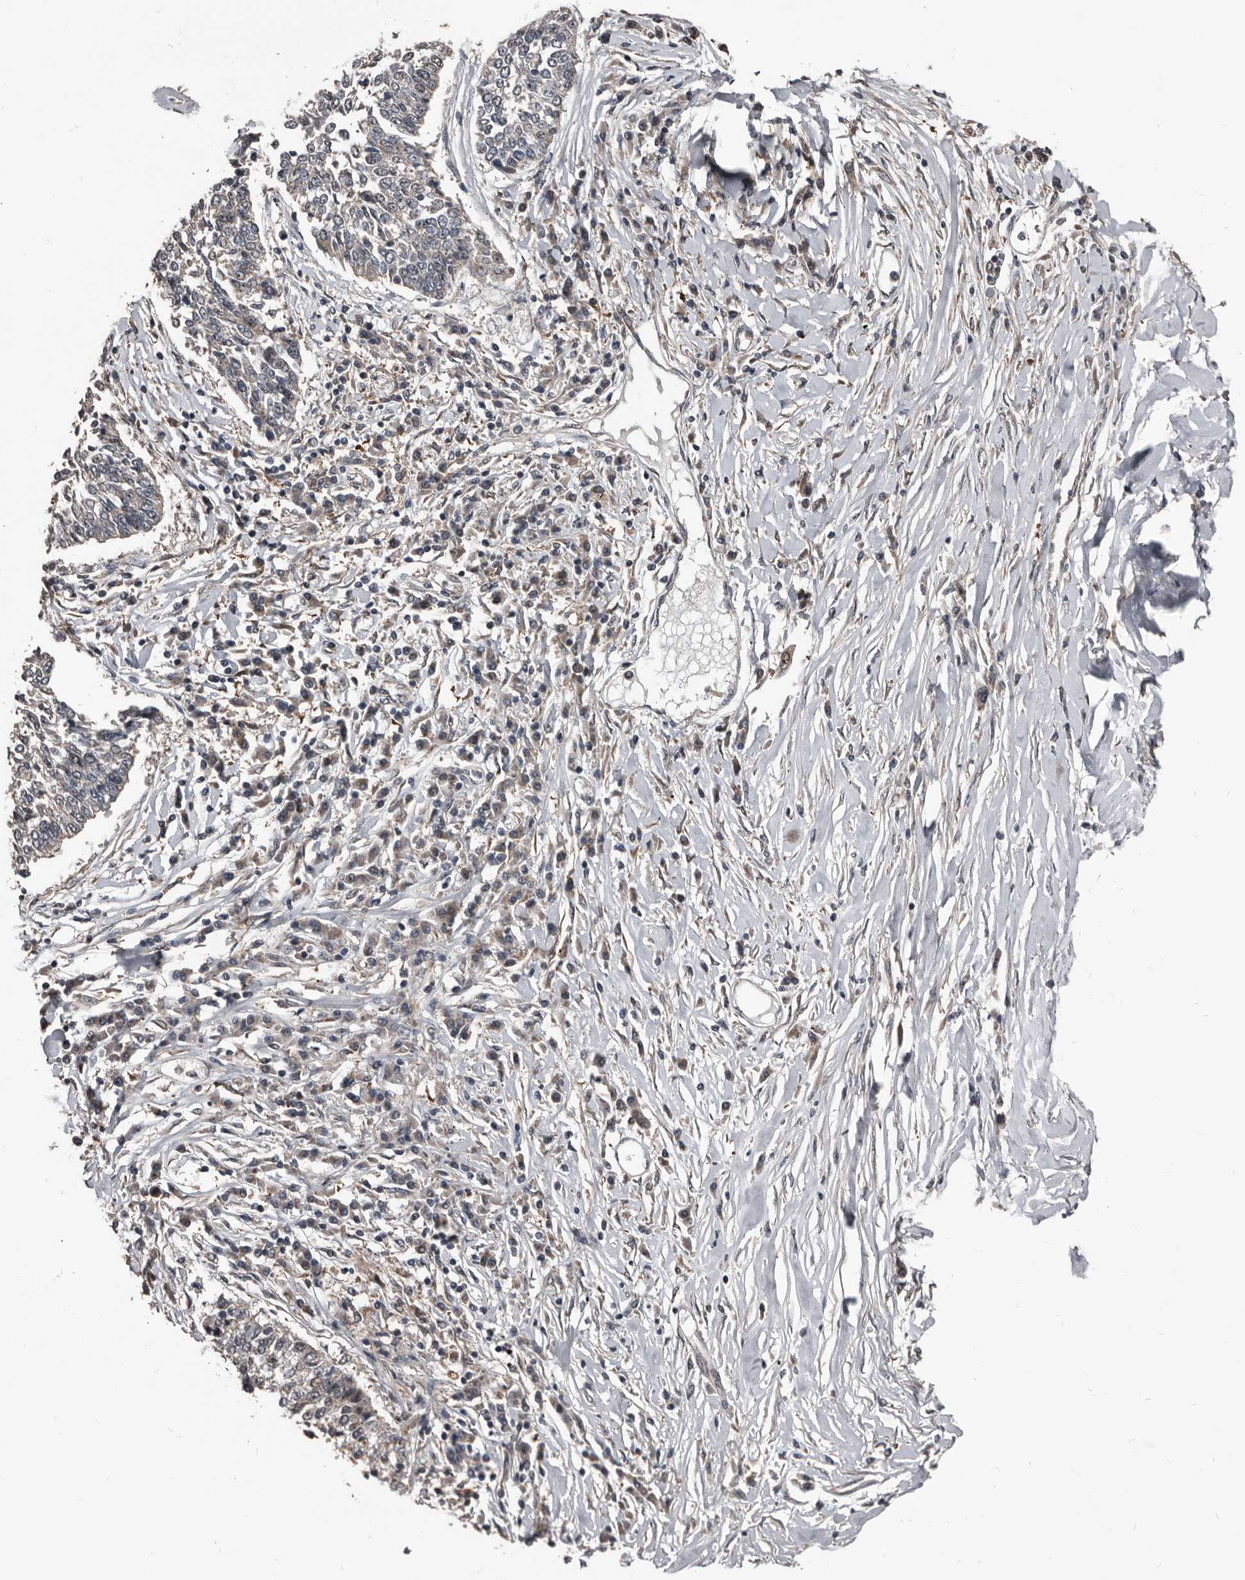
{"staining": {"intensity": "negative", "quantity": "none", "location": "none"}, "tissue": "lung cancer", "cell_type": "Tumor cells", "image_type": "cancer", "snomed": [{"axis": "morphology", "description": "Normal tissue, NOS"}, {"axis": "morphology", "description": "Squamous cell carcinoma, NOS"}, {"axis": "topography", "description": "Cartilage tissue"}, {"axis": "topography", "description": "Bronchus"}, {"axis": "topography", "description": "Lung"}, {"axis": "topography", "description": "Peripheral nerve tissue"}], "caption": "This photomicrograph is of lung cancer stained with immunohistochemistry to label a protein in brown with the nuclei are counter-stained blue. There is no staining in tumor cells.", "gene": "DHPS", "patient": {"sex": "female", "age": 49}}